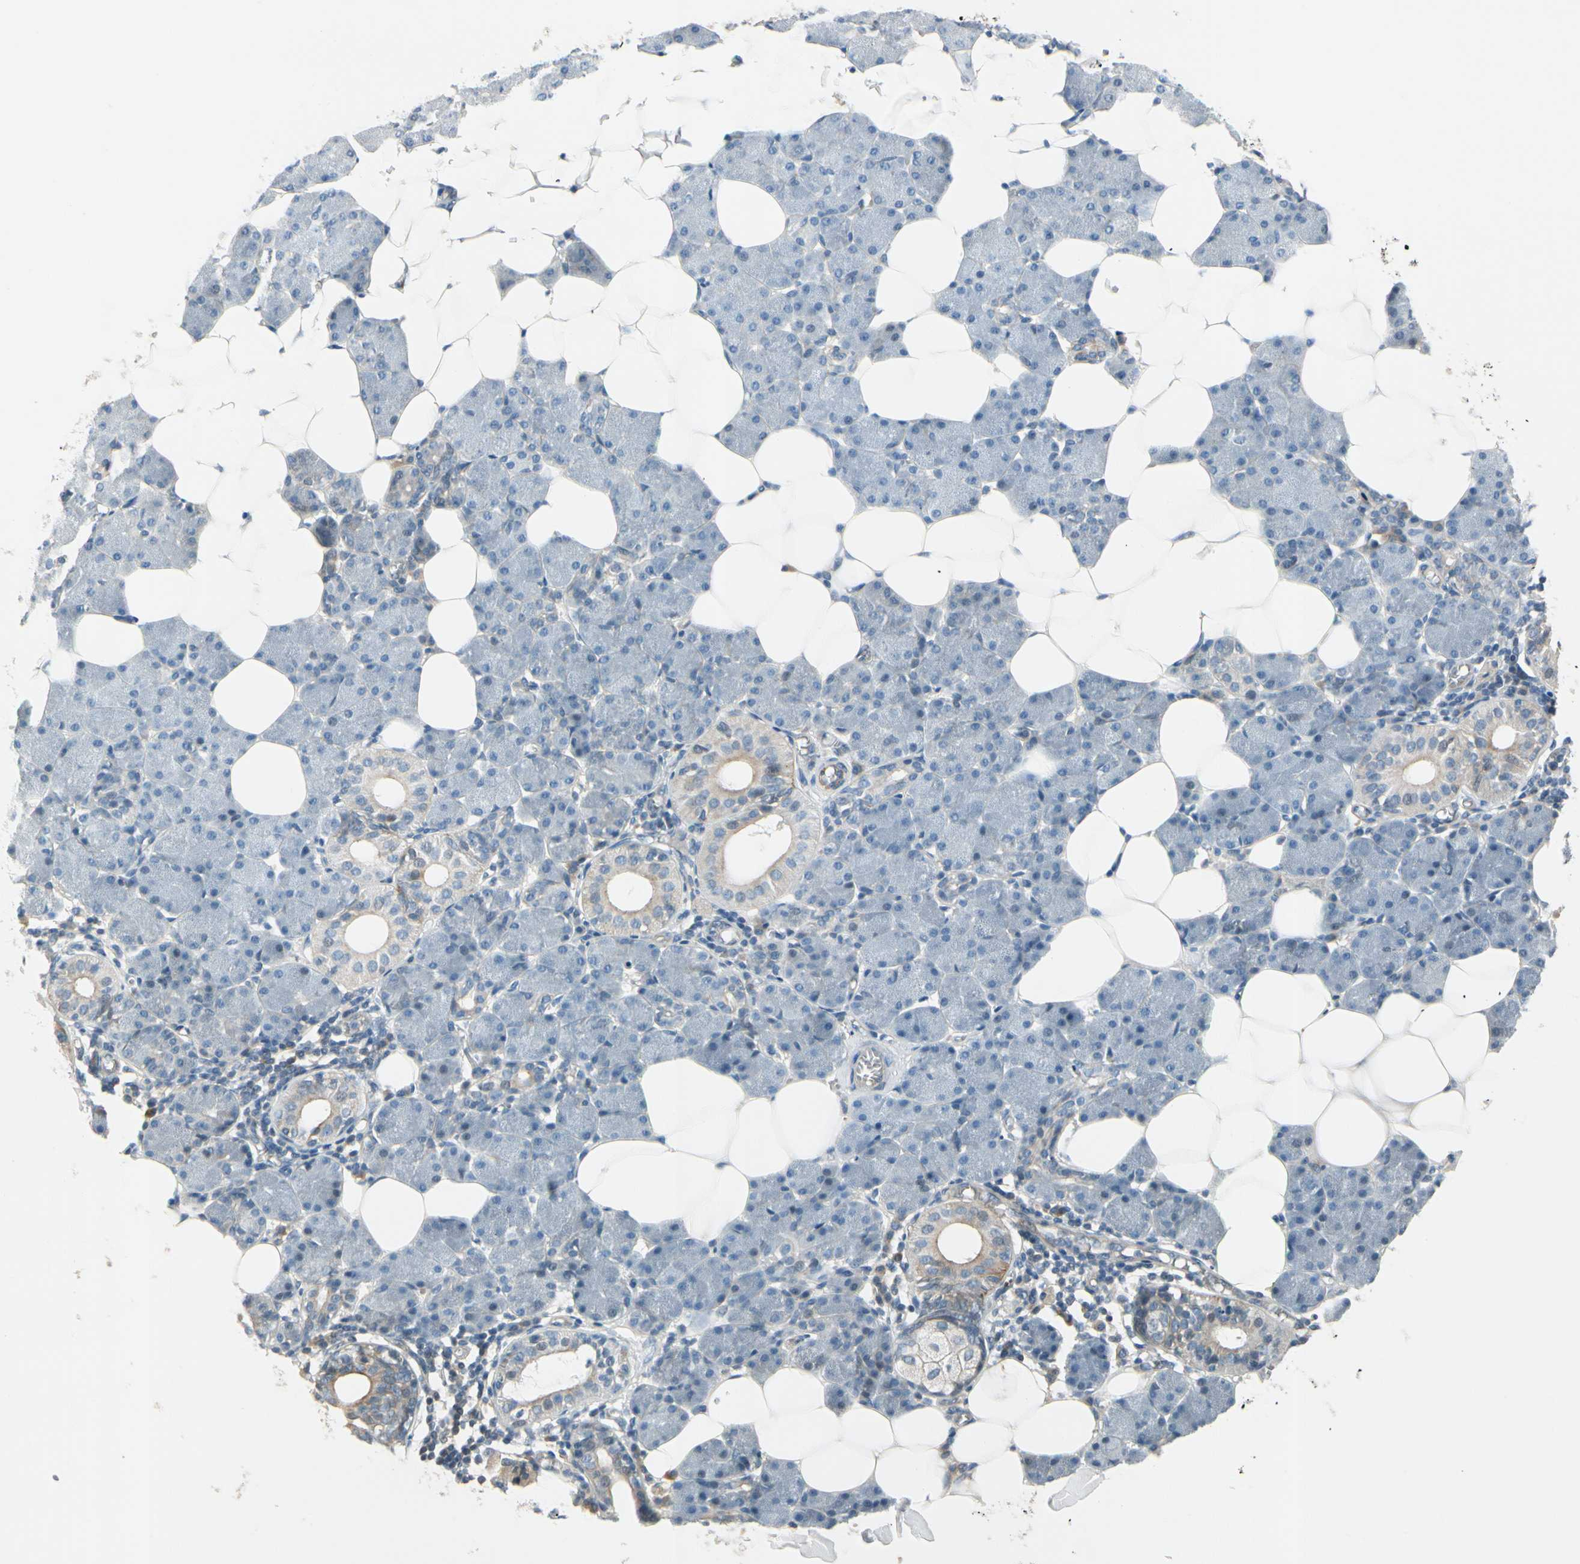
{"staining": {"intensity": "moderate", "quantity": "<25%", "location": "cytoplasmic/membranous"}, "tissue": "salivary gland", "cell_type": "Glandular cells", "image_type": "normal", "snomed": [{"axis": "morphology", "description": "Normal tissue, NOS"}, {"axis": "morphology", "description": "Adenoma, NOS"}, {"axis": "topography", "description": "Salivary gland"}], "caption": "DAB (3,3'-diaminobenzidine) immunohistochemical staining of normal human salivary gland reveals moderate cytoplasmic/membranous protein staining in about <25% of glandular cells.", "gene": "PPP3CB", "patient": {"sex": "female", "age": 32}}